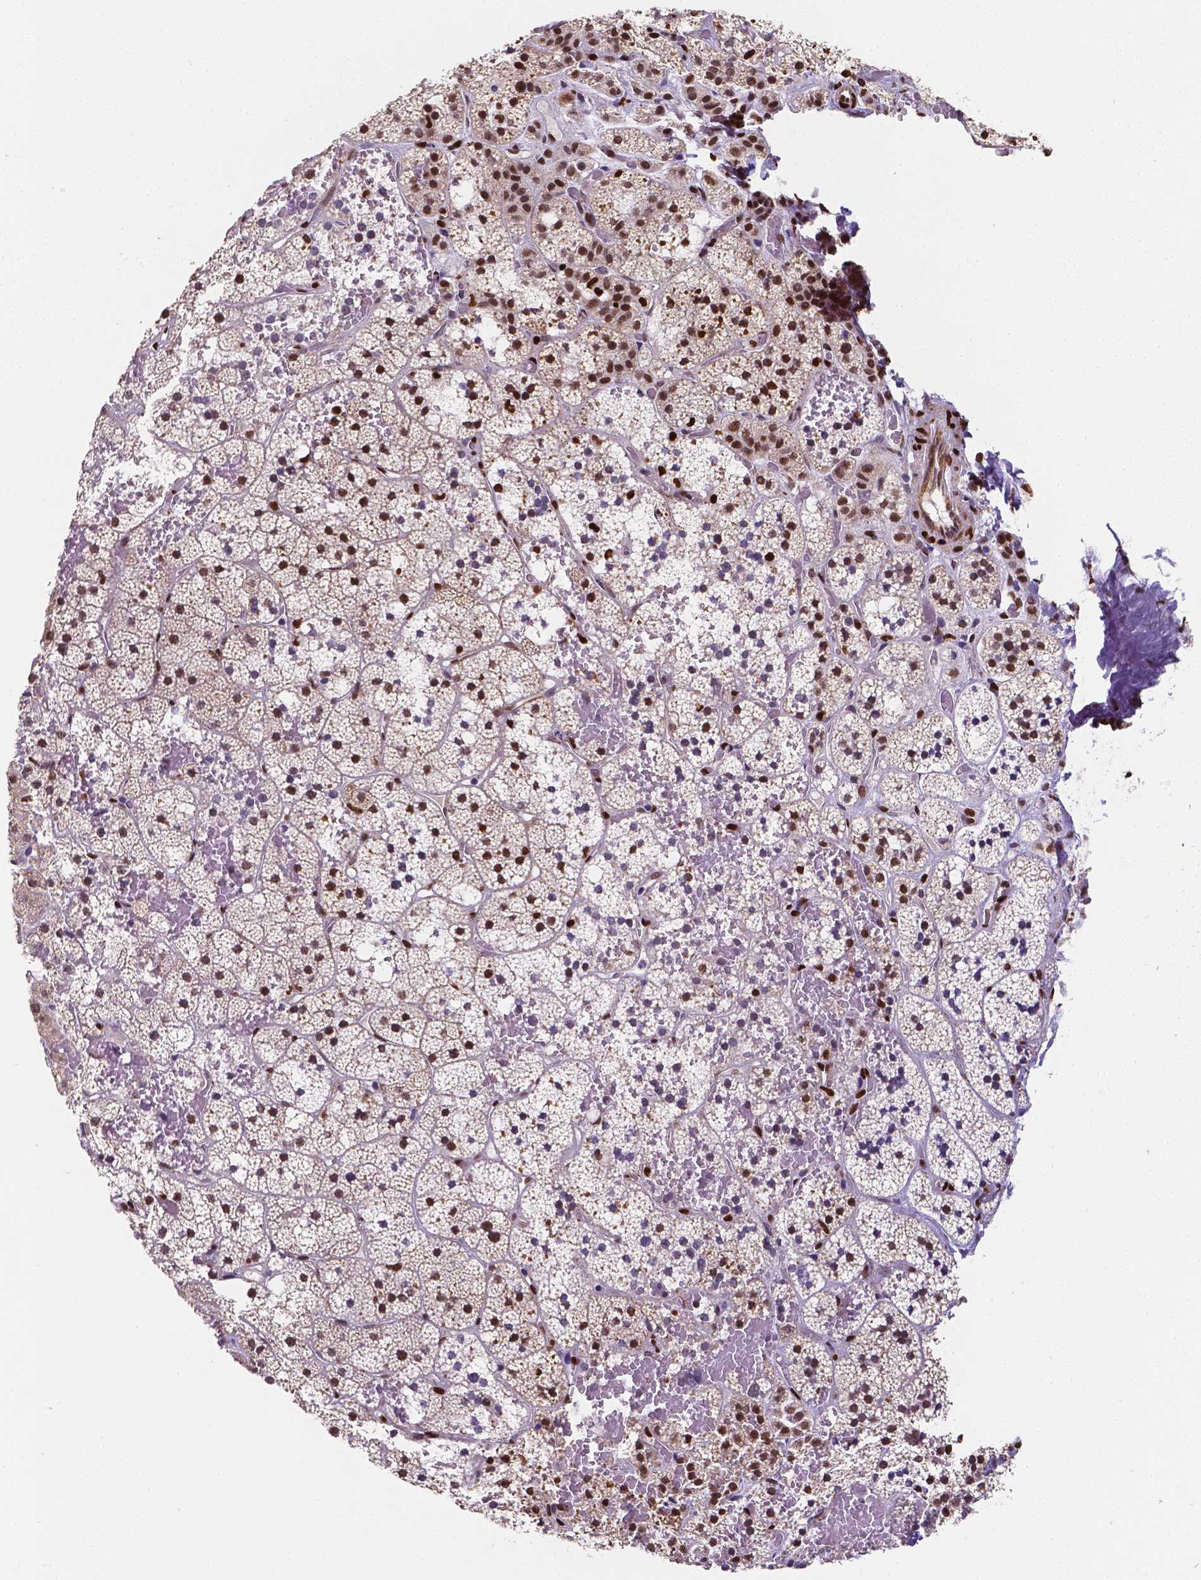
{"staining": {"intensity": "moderate", "quantity": ">75%", "location": "nuclear"}, "tissue": "adrenal gland", "cell_type": "Glandular cells", "image_type": "normal", "snomed": [{"axis": "morphology", "description": "Normal tissue, NOS"}, {"axis": "topography", "description": "Adrenal gland"}], "caption": "Immunohistochemistry photomicrograph of benign adrenal gland: adrenal gland stained using IHC exhibits medium levels of moderate protein expression localized specifically in the nuclear of glandular cells, appearing as a nuclear brown color.", "gene": "MEF2C", "patient": {"sex": "male", "age": 53}}